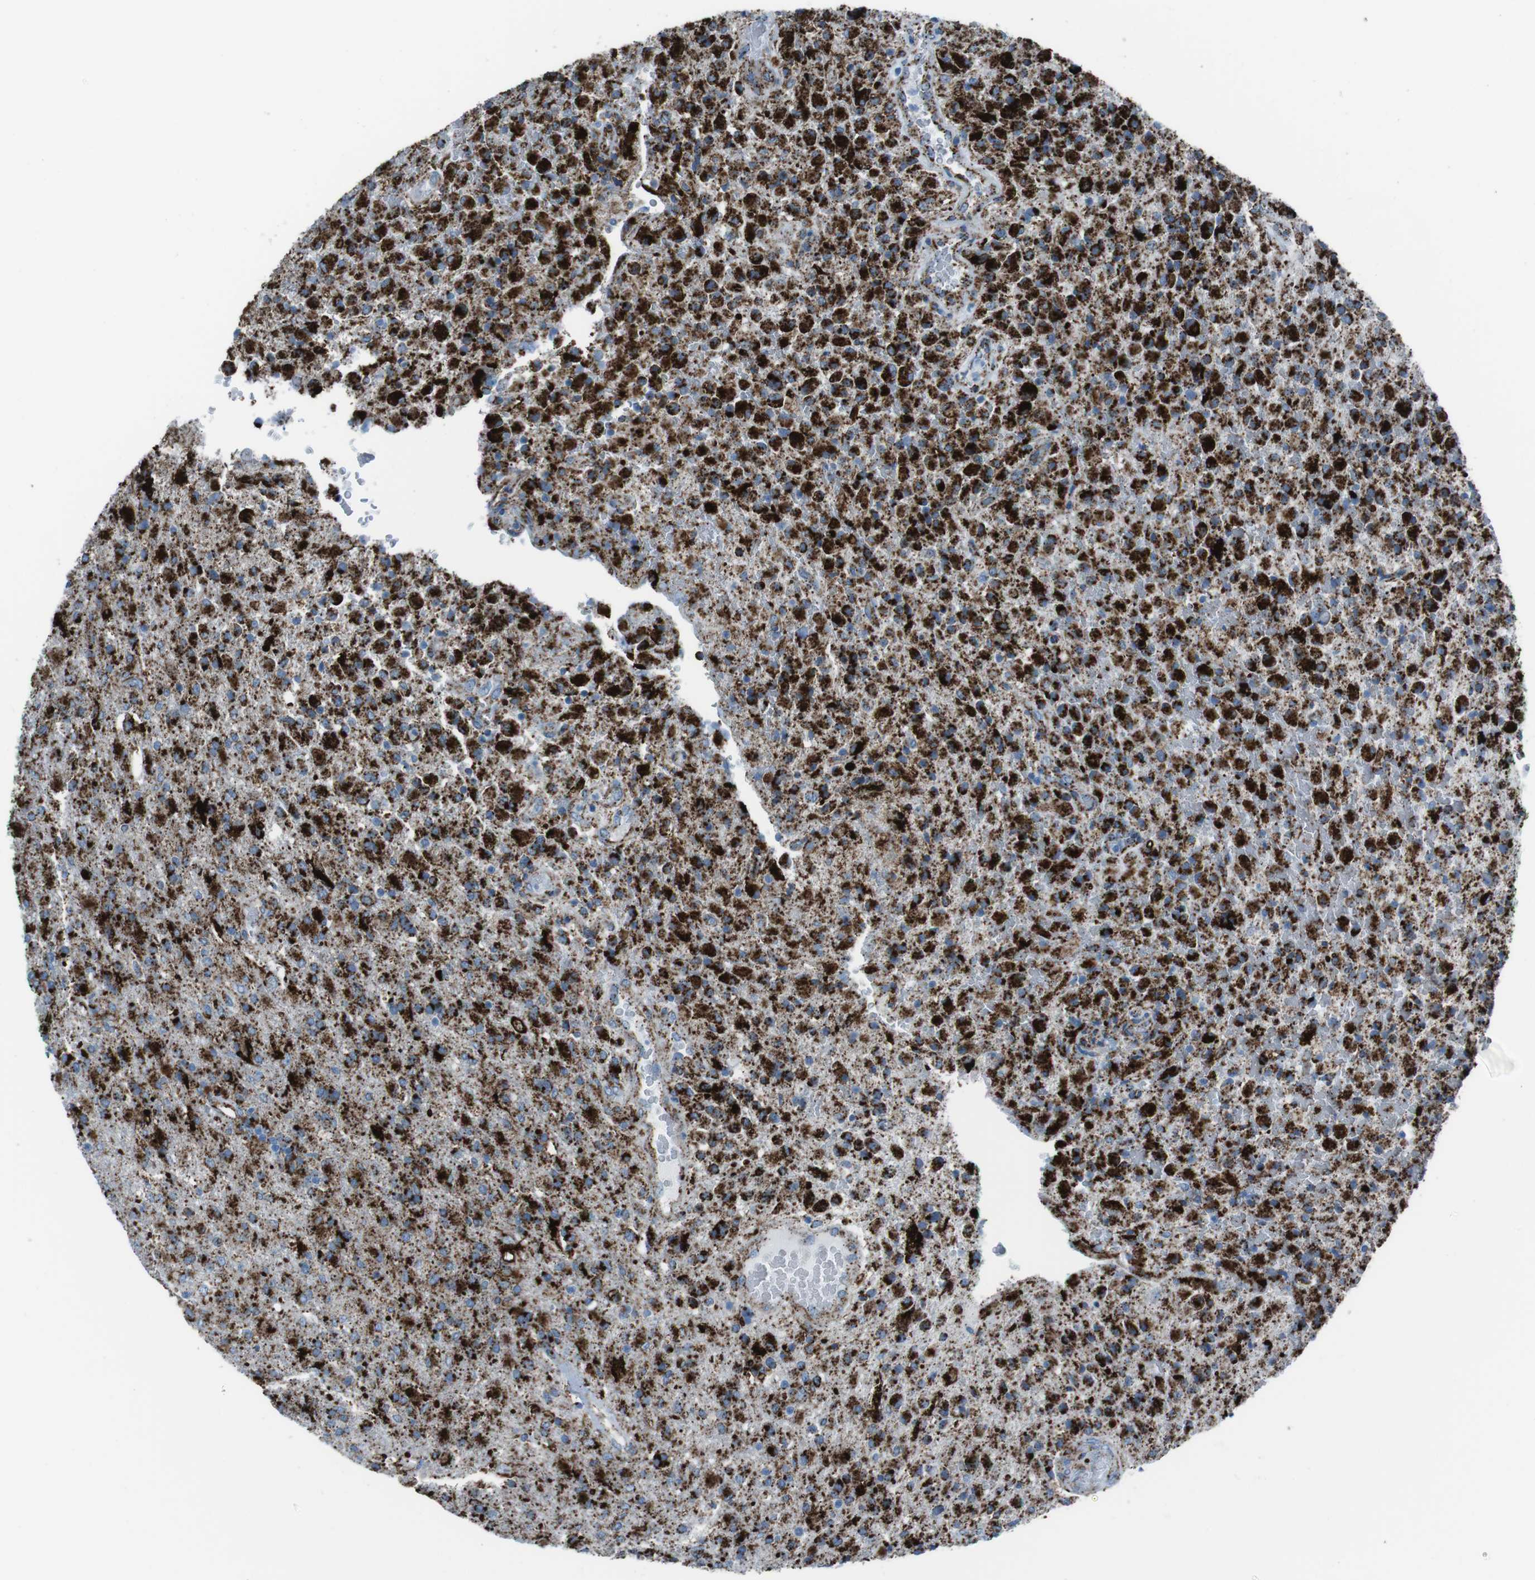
{"staining": {"intensity": "strong", "quantity": ">75%", "location": "cytoplasmic/membranous"}, "tissue": "glioma", "cell_type": "Tumor cells", "image_type": "cancer", "snomed": [{"axis": "morphology", "description": "Glioma, malignant, High grade"}, {"axis": "topography", "description": "Brain"}], "caption": "The micrograph exhibits staining of glioma, revealing strong cytoplasmic/membranous protein staining (brown color) within tumor cells. (DAB IHC, brown staining for protein, blue staining for nuclei).", "gene": "SCARB2", "patient": {"sex": "male", "age": 71}}